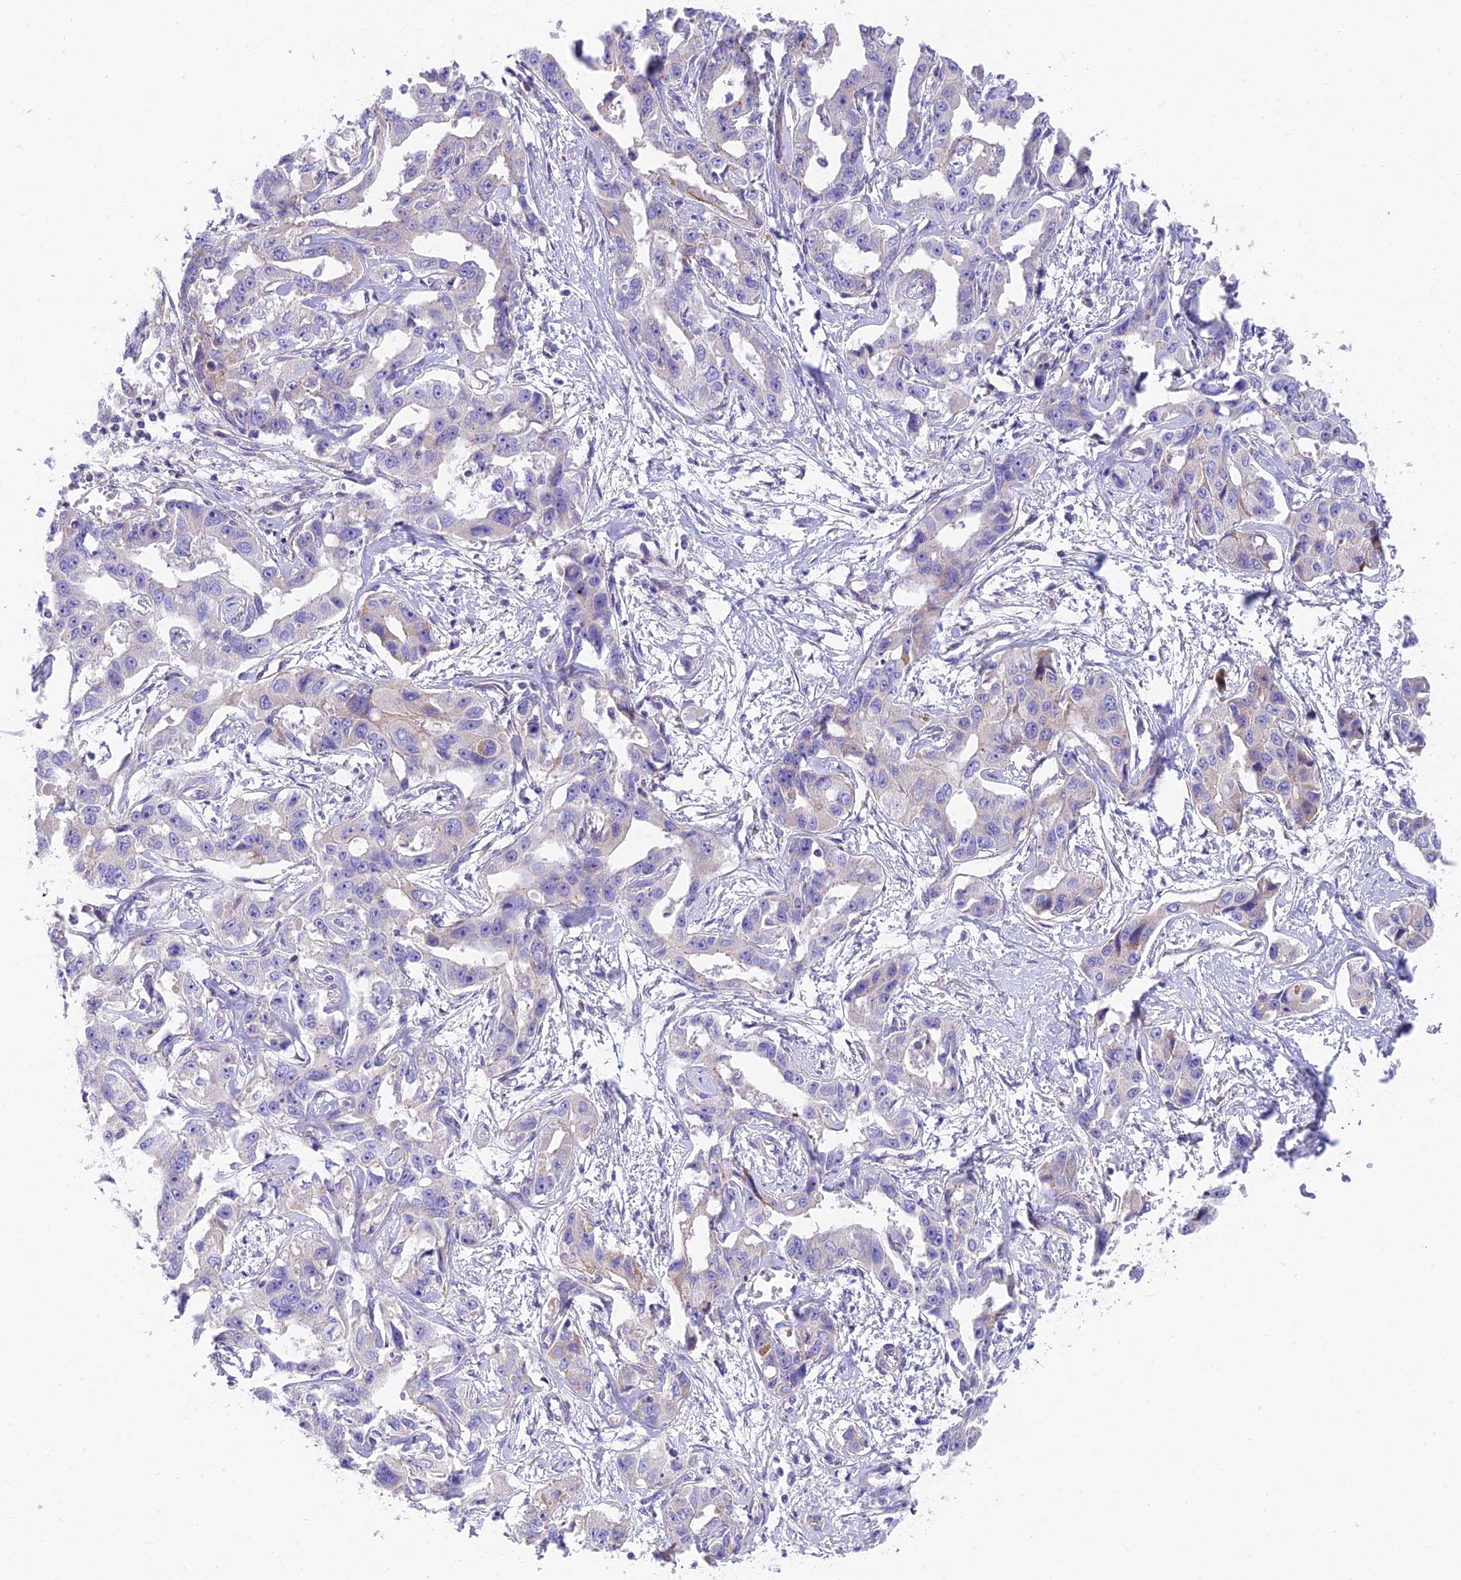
{"staining": {"intensity": "negative", "quantity": "none", "location": "none"}, "tissue": "liver cancer", "cell_type": "Tumor cells", "image_type": "cancer", "snomed": [{"axis": "morphology", "description": "Cholangiocarcinoma"}, {"axis": "topography", "description": "Liver"}], "caption": "This micrograph is of cholangiocarcinoma (liver) stained with immunohistochemistry to label a protein in brown with the nuclei are counter-stained blue. There is no expression in tumor cells.", "gene": "MVB12A", "patient": {"sex": "male", "age": 59}}